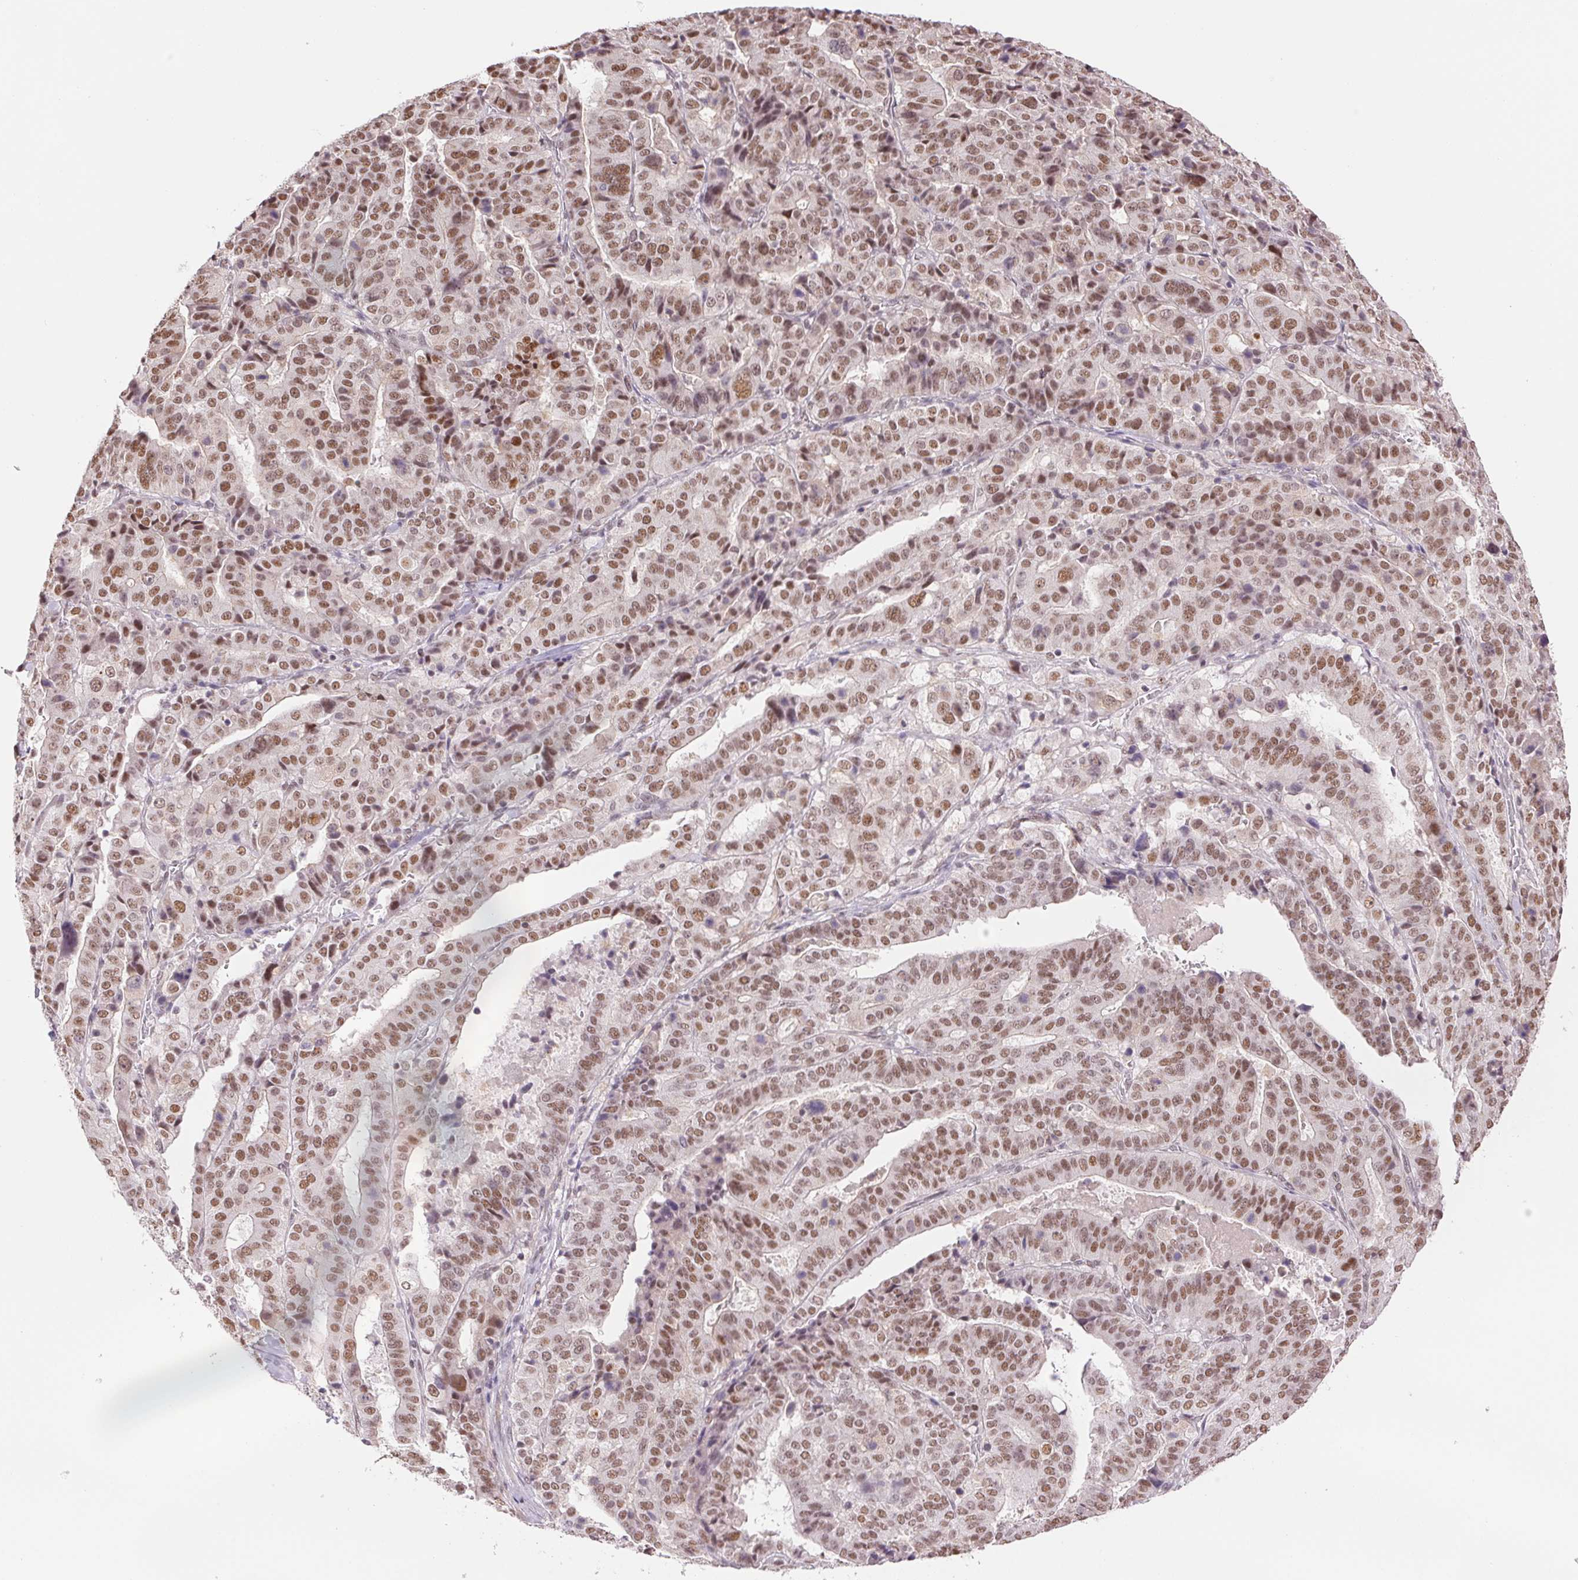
{"staining": {"intensity": "moderate", "quantity": ">75%", "location": "nuclear"}, "tissue": "stomach cancer", "cell_type": "Tumor cells", "image_type": "cancer", "snomed": [{"axis": "morphology", "description": "Adenocarcinoma, NOS"}, {"axis": "topography", "description": "Stomach"}], "caption": "Stomach adenocarcinoma tissue demonstrates moderate nuclear positivity in approximately >75% of tumor cells (Stains: DAB (3,3'-diaminobenzidine) in brown, nuclei in blue, Microscopy: brightfield microscopy at high magnification).", "gene": "RPRD1B", "patient": {"sex": "male", "age": 48}}